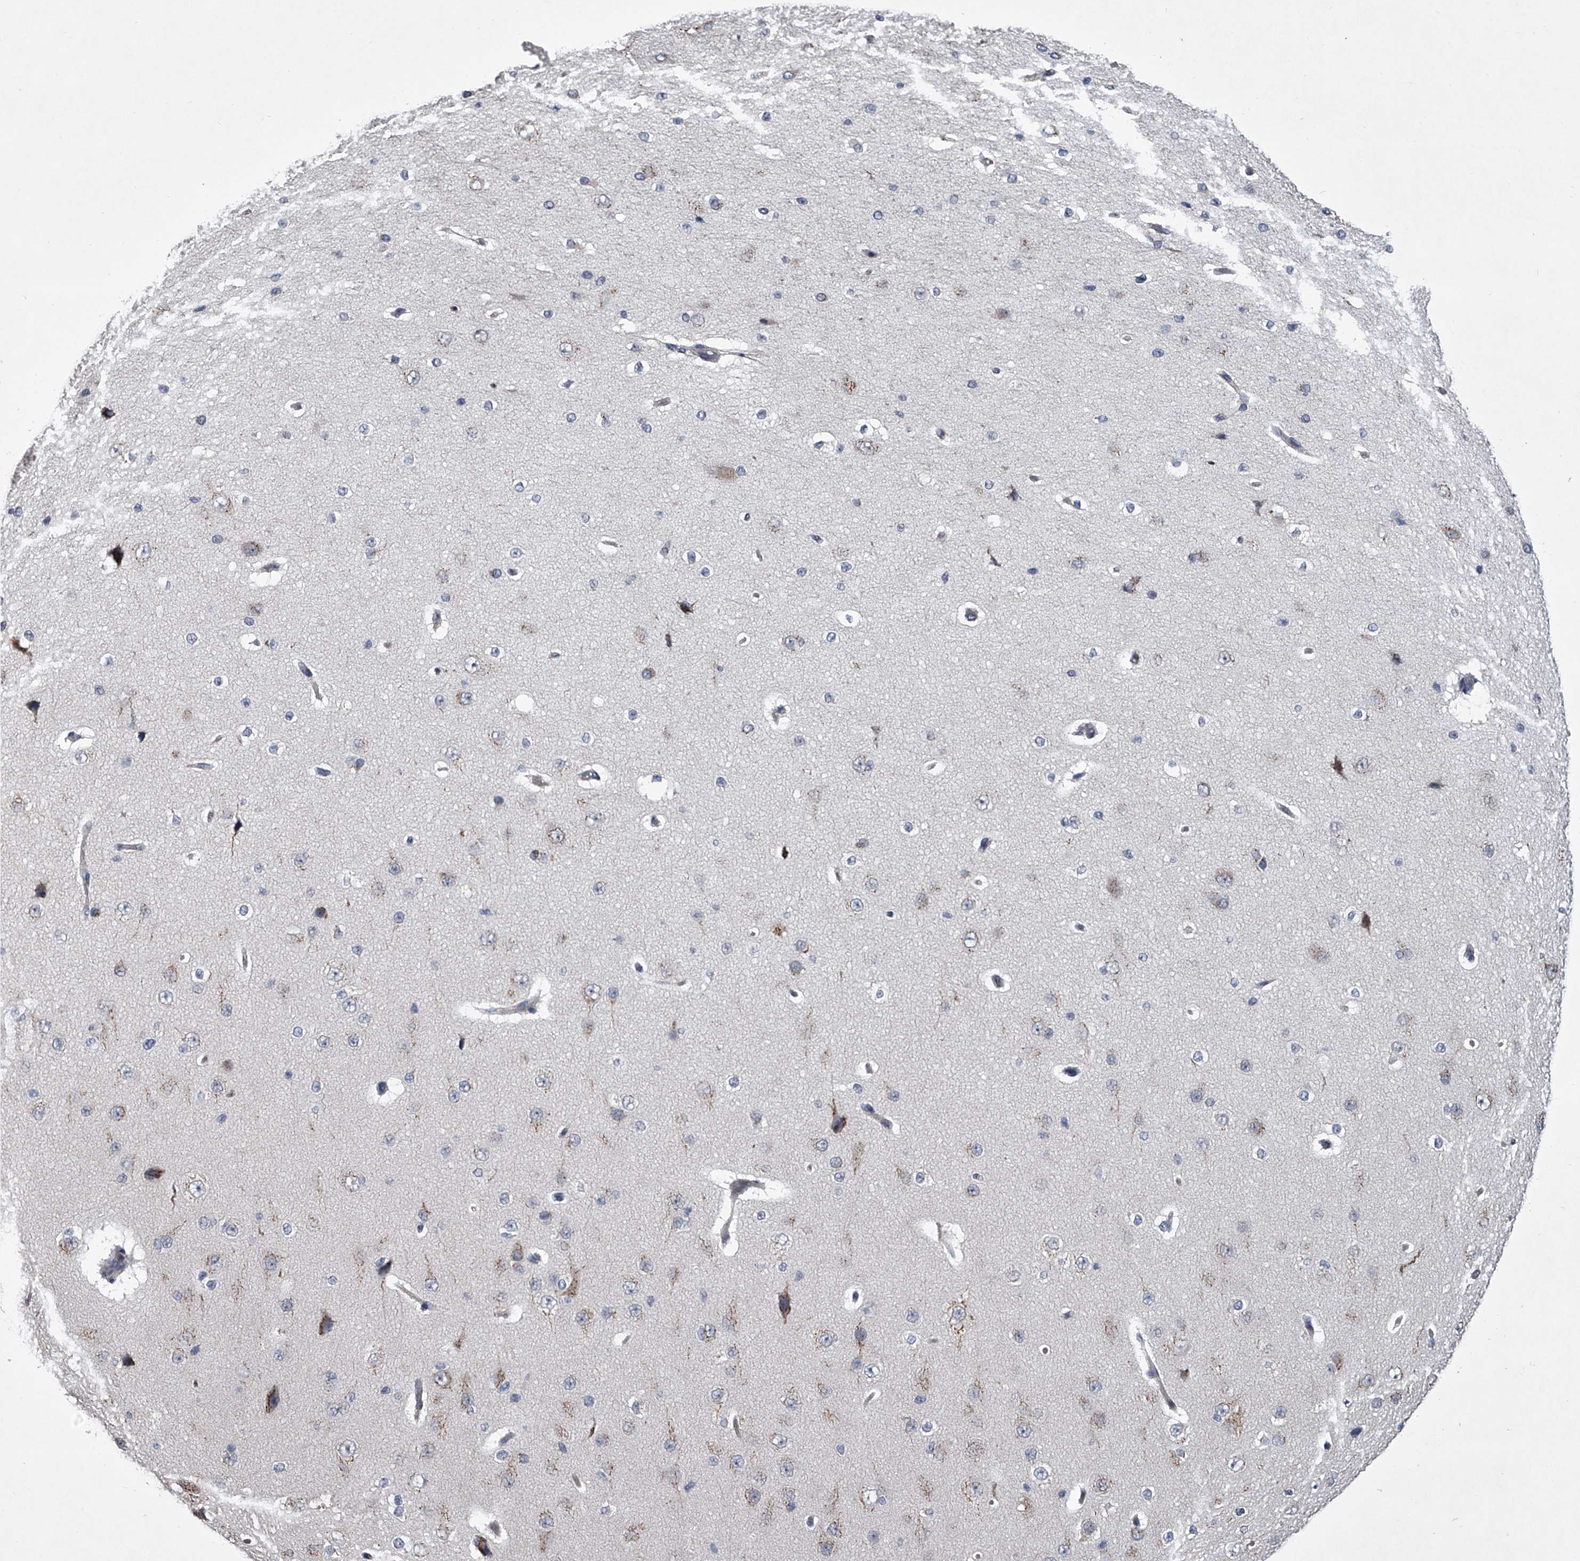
{"staining": {"intensity": "negative", "quantity": "none", "location": "none"}, "tissue": "cerebral cortex", "cell_type": "Endothelial cells", "image_type": "normal", "snomed": [{"axis": "morphology", "description": "Normal tissue, NOS"}, {"axis": "morphology", "description": "Developmental malformation"}, {"axis": "topography", "description": "Cerebral cortex"}], "caption": "This is a image of immunohistochemistry (IHC) staining of normal cerebral cortex, which shows no staining in endothelial cells.", "gene": "TRIM8", "patient": {"sex": "female", "age": 30}}